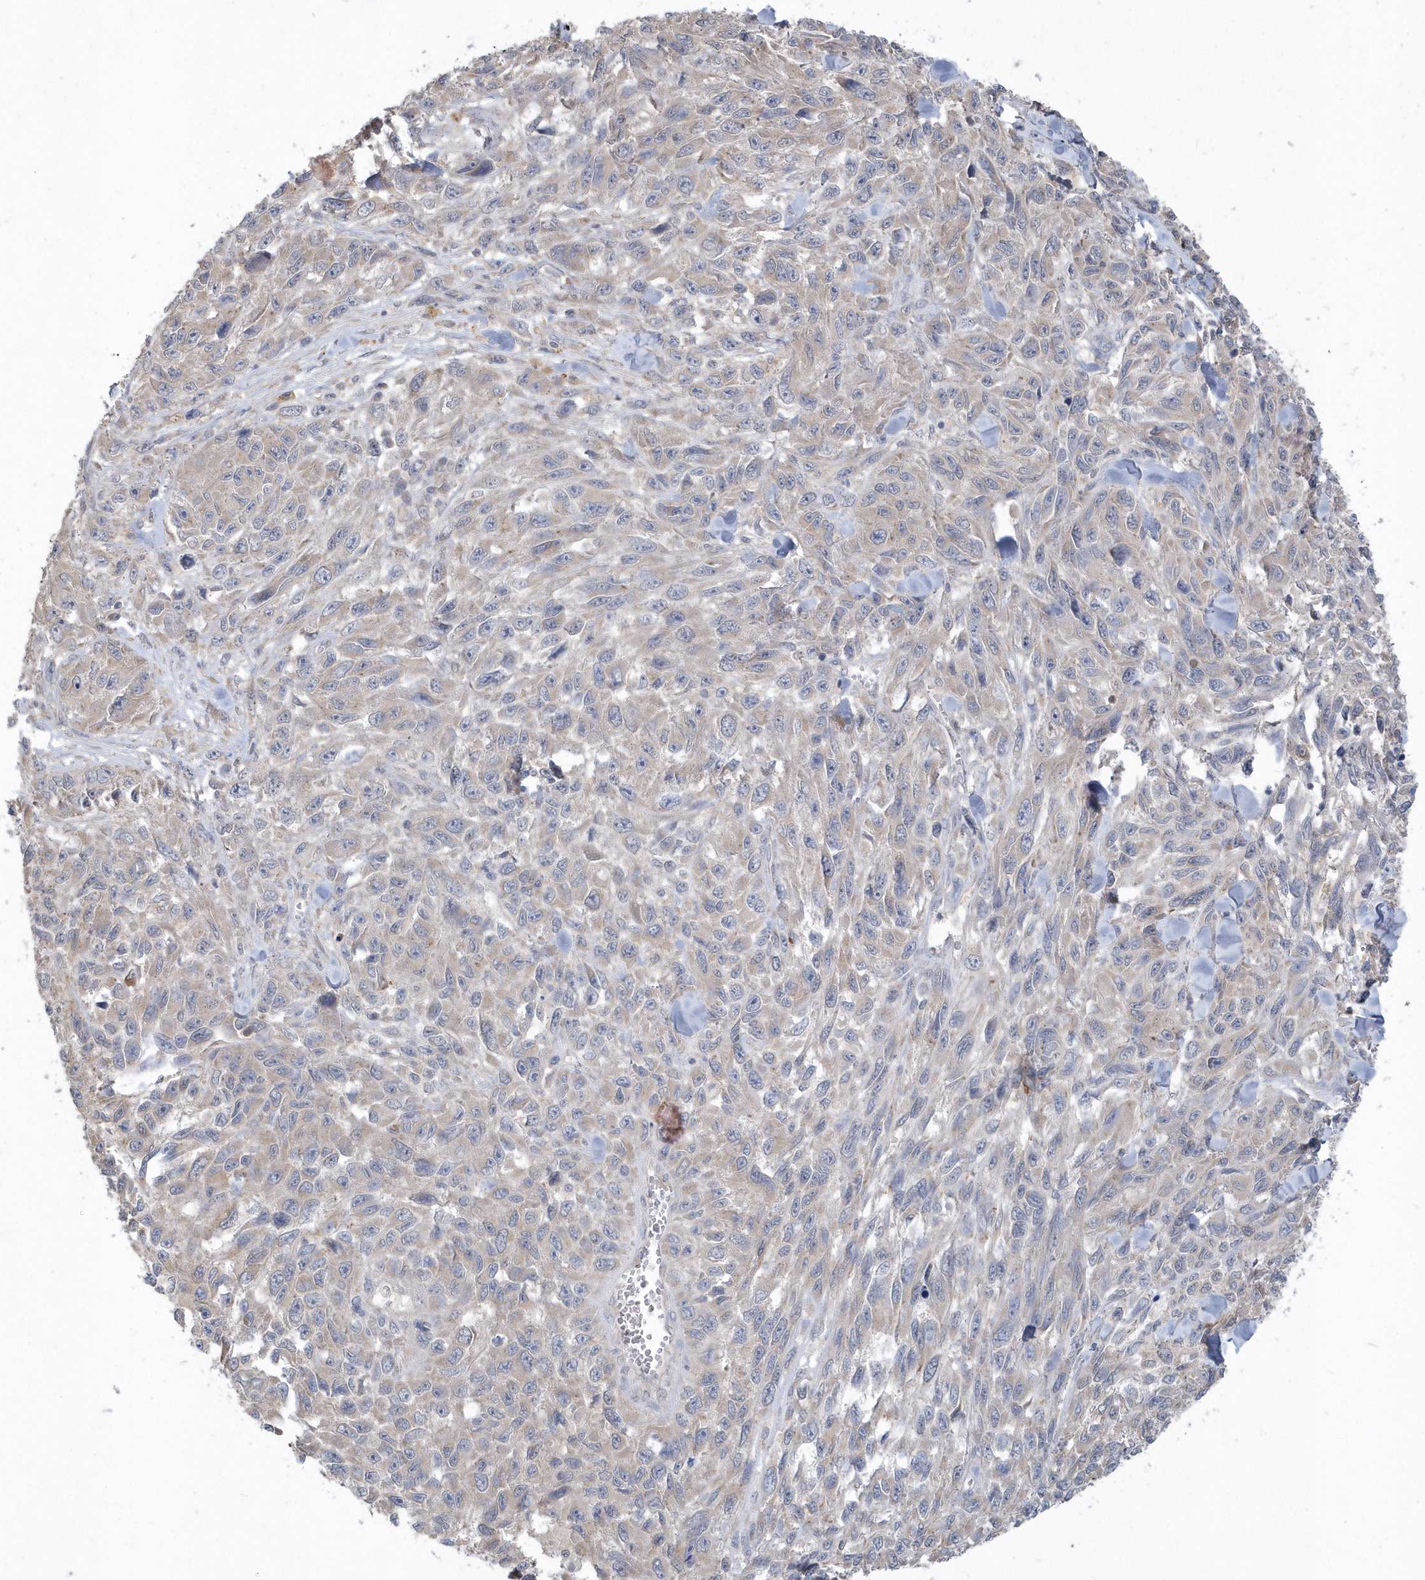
{"staining": {"intensity": "weak", "quantity": "25%-75%", "location": "cytoplasmic/membranous"}, "tissue": "melanoma", "cell_type": "Tumor cells", "image_type": "cancer", "snomed": [{"axis": "morphology", "description": "Malignant melanoma, NOS"}, {"axis": "topography", "description": "Skin"}], "caption": "DAB (3,3'-diaminobenzidine) immunohistochemical staining of human melanoma reveals weak cytoplasmic/membranous protein positivity in about 25%-75% of tumor cells.", "gene": "AKR7A2", "patient": {"sex": "female", "age": 96}}